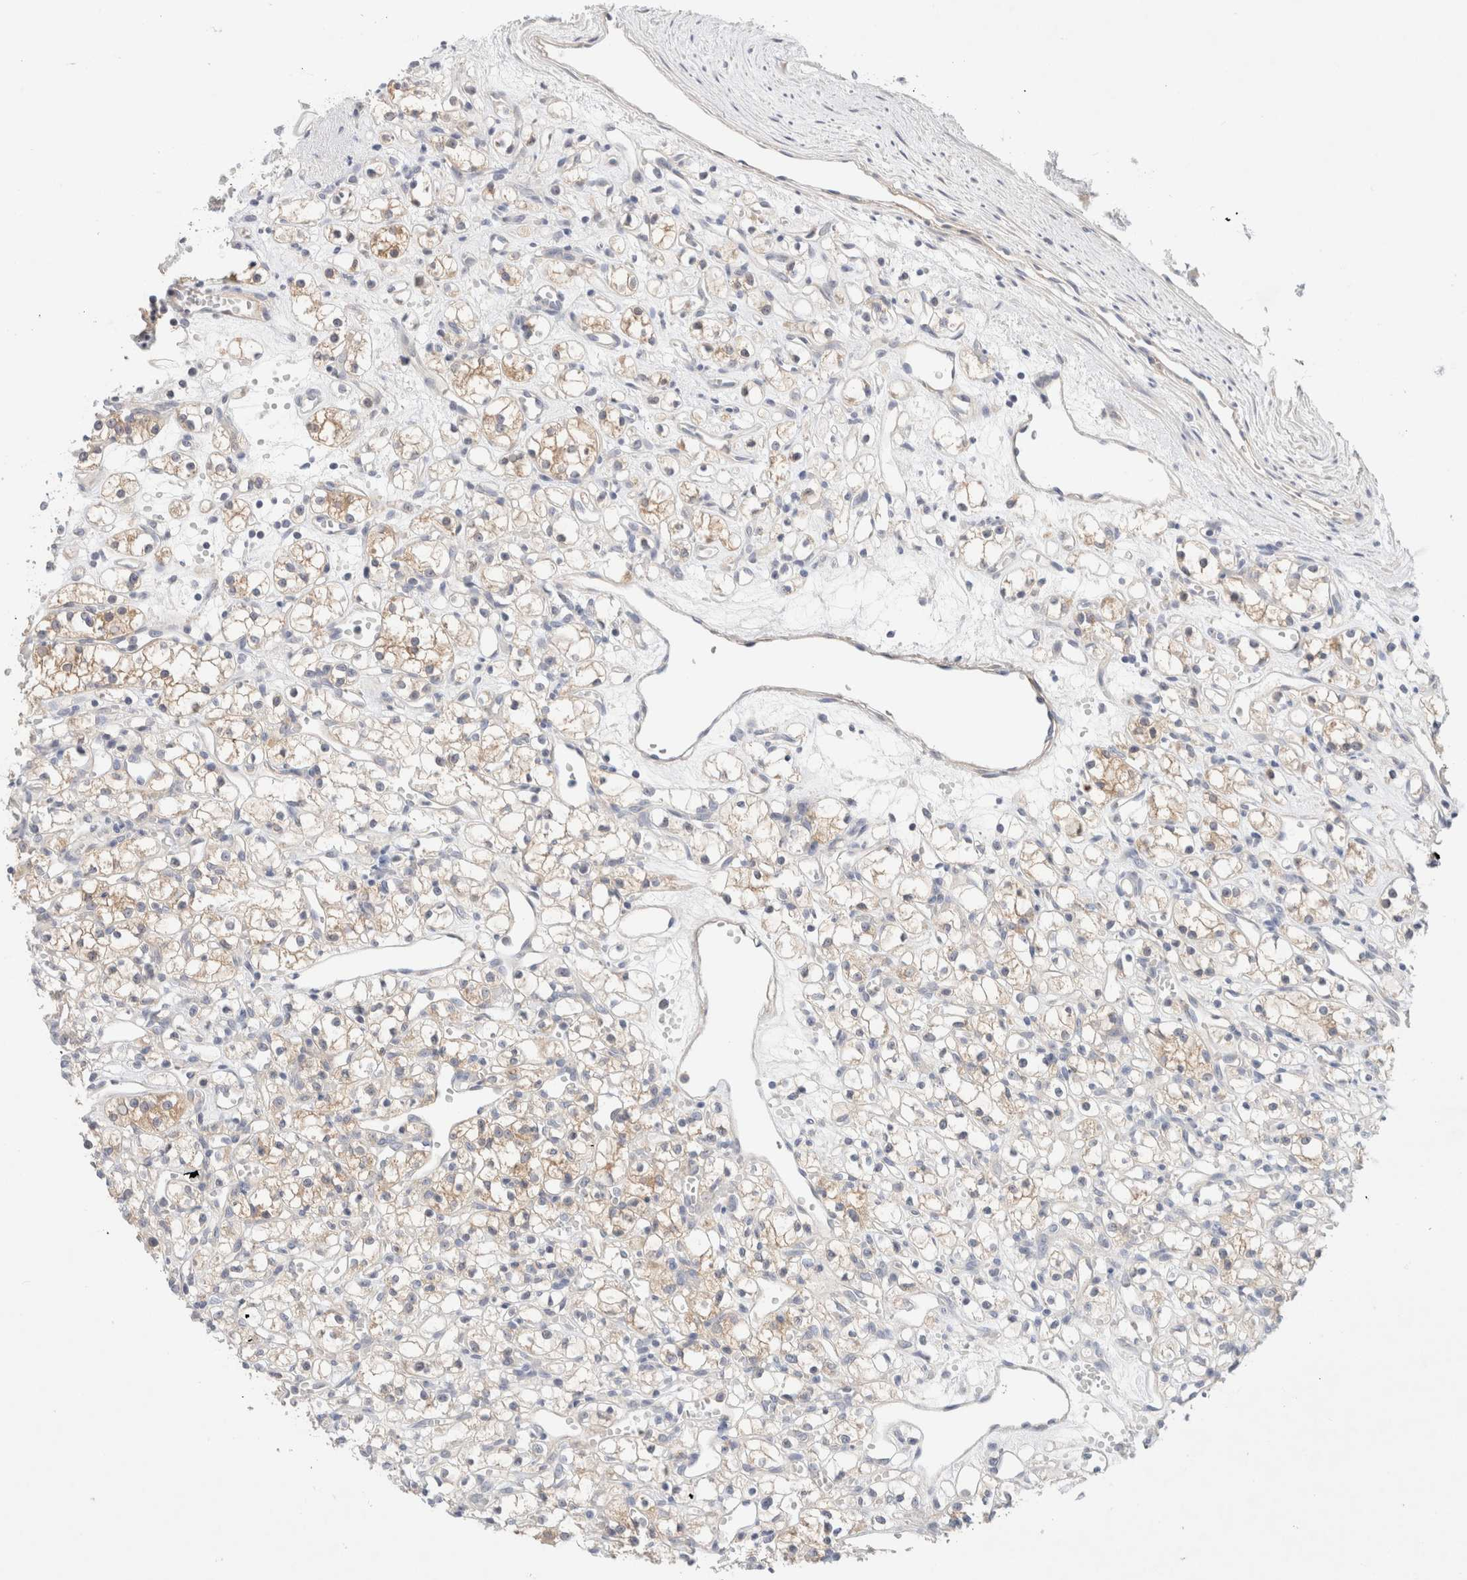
{"staining": {"intensity": "weak", "quantity": ">75%", "location": "cytoplasmic/membranous"}, "tissue": "renal cancer", "cell_type": "Tumor cells", "image_type": "cancer", "snomed": [{"axis": "morphology", "description": "Adenocarcinoma, NOS"}, {"axis": "topography", "description": "Kidney"}], "caption": "Renal cancer (adenocarcinoma) stained with a protein marker reveals weak staining in tumor cells.", "gene": "SDR16C5", "patient": {"sex": "female", "age": 59}}